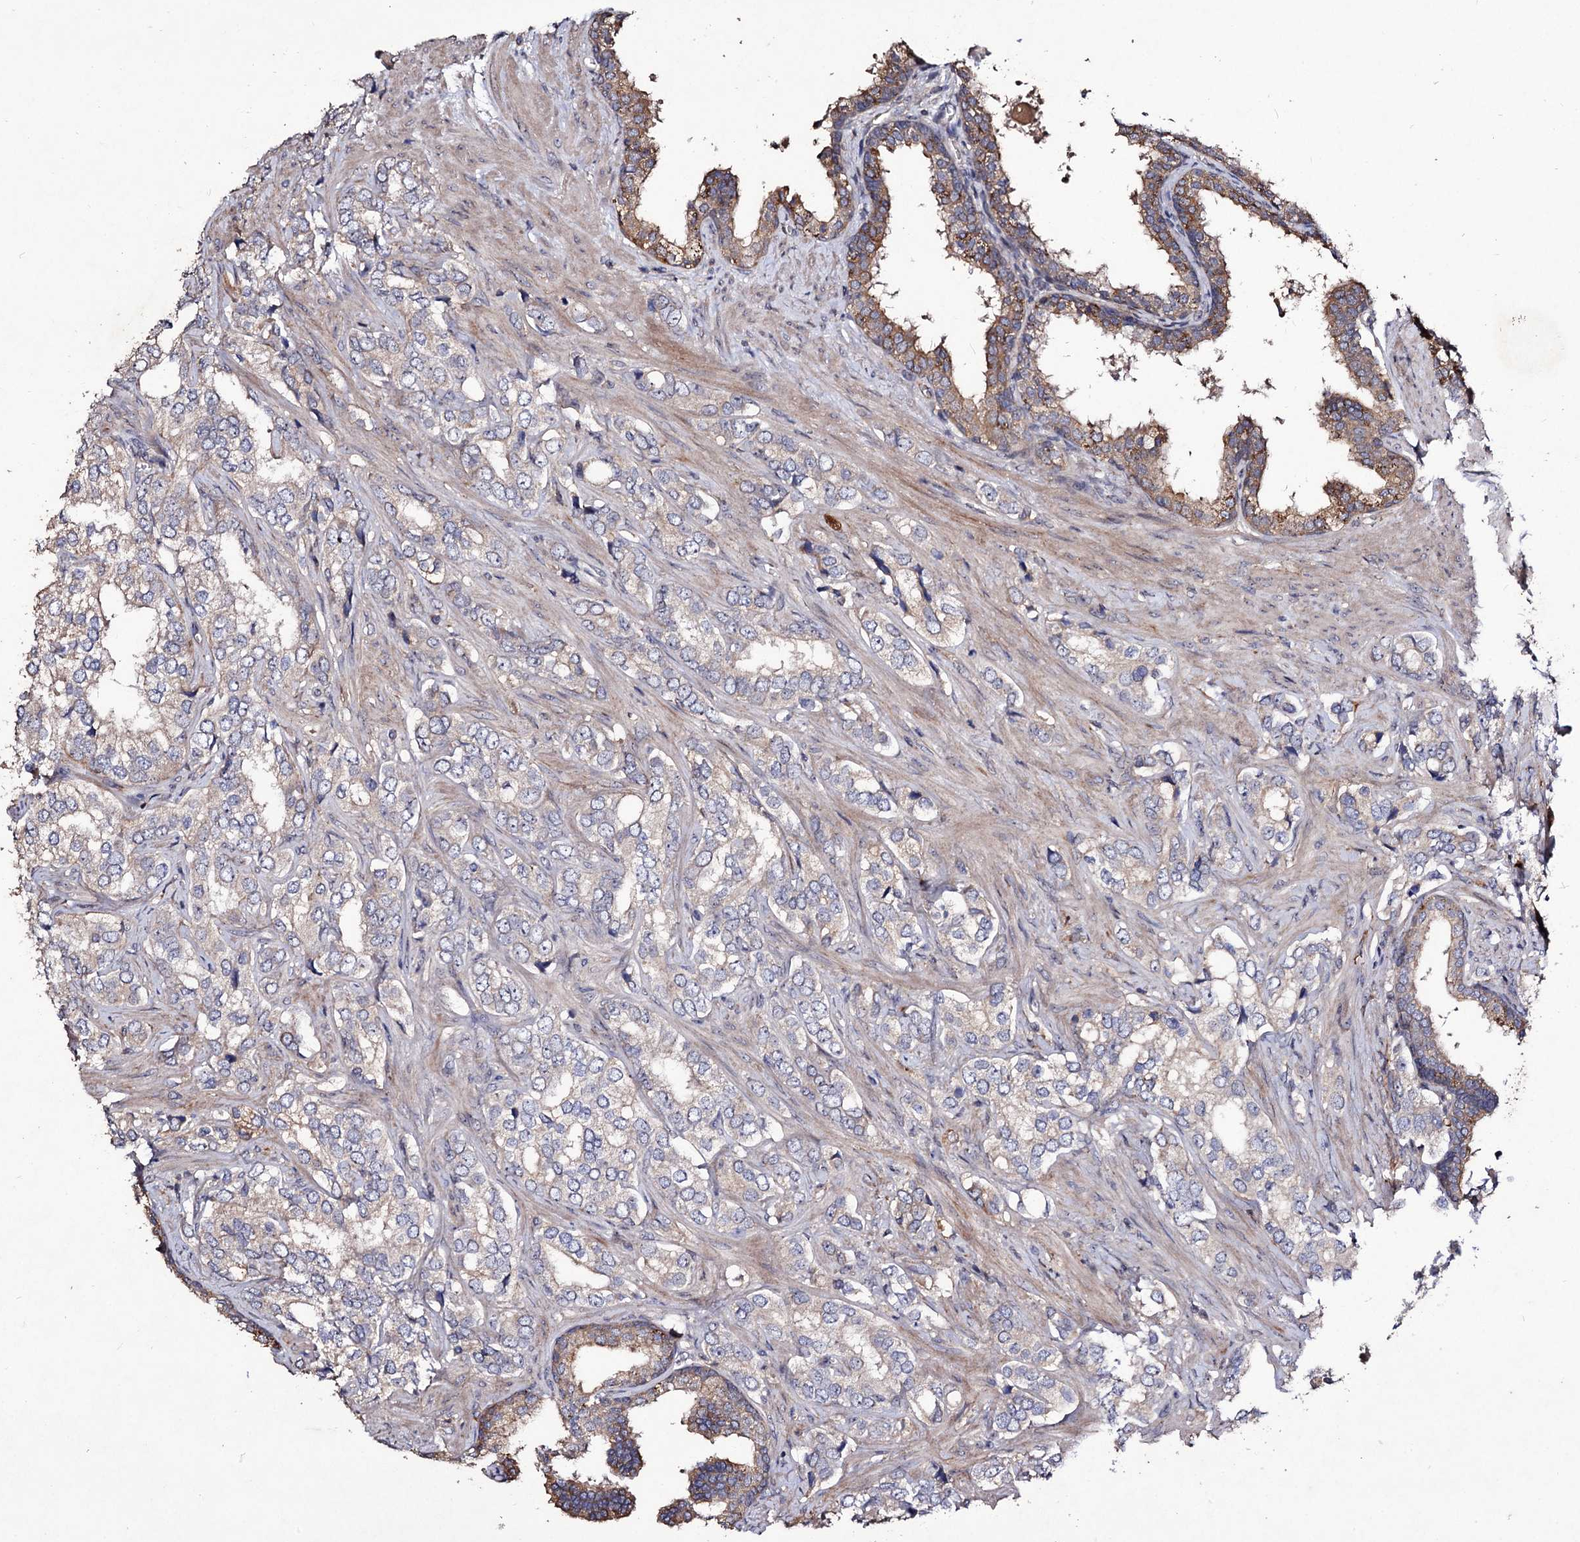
{"staining": {"intensity": "negative", "quantity": "none", "location": "none"}, "tissue": "prostate cancer", "cell_type": "Tumor cells", "image_type": "cancer", "snomed": [{"axis": "morphology", "description": "Adenocarcinoma, High grade"}, {"axis": "topography", "description": "Prostate"}], "caption": "This photomicrograph is of high-grade adenocarcinoma (prostate) stained with immunohistochemistry (IHC) to label a protein in brown with the nuclei are counter-stained blue. There is no staining in tumor cells.", "gene": "MYO1H", "patient": {"sex": "male", "age": 66}}